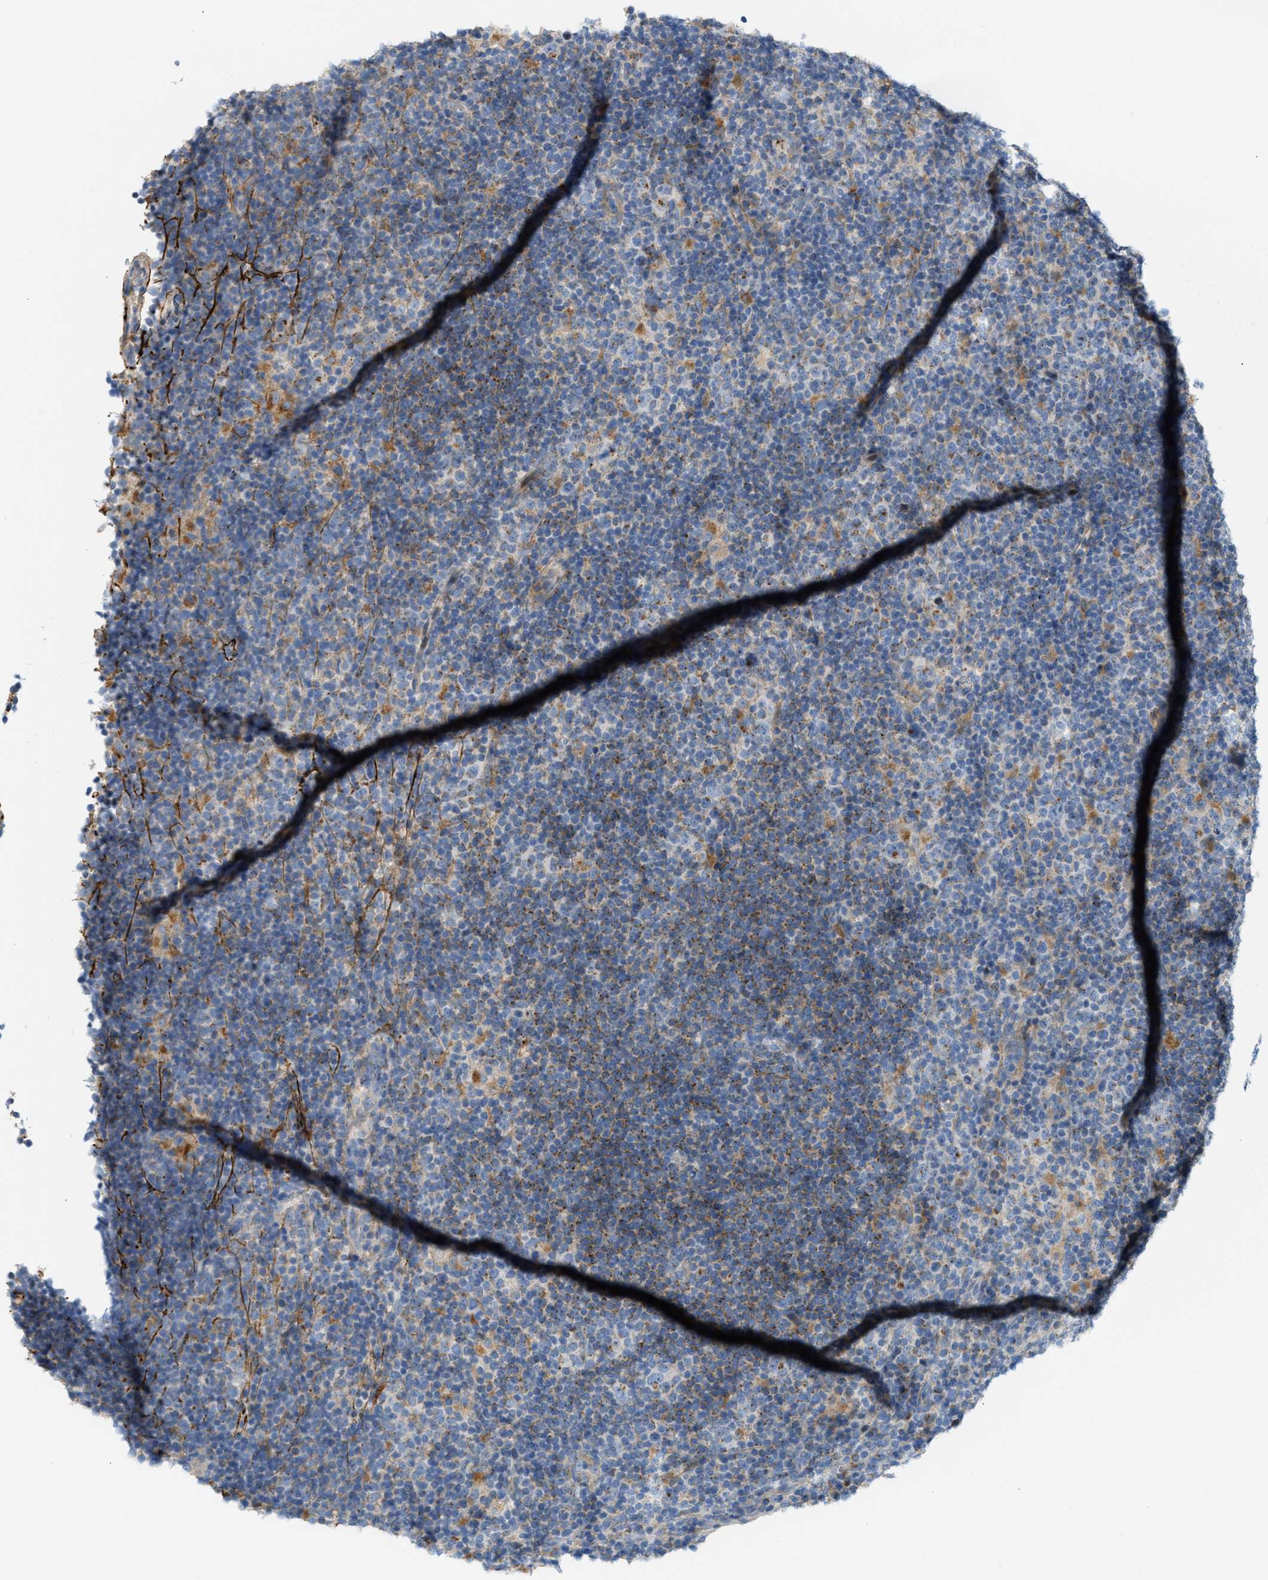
{"staining": {"intensity": "weak", "quantity": "<25%", "location": "cytoplasmic/membranous"}, "tissue": "lymphoma", "cell_type": "Tumor cells", "image_type": "cancer", "snomed": [{"axis": "morphology", "description": "Hodgkin's disease, NOS"}, {"axis": "topography", "description": "Lymph node"}], "caption": "Immunohistochemistry of human lymphoma exhibits no staining in tumor cells.", "gene": "LMBRD1", "patient": {"sex": "female", "age": 57}}